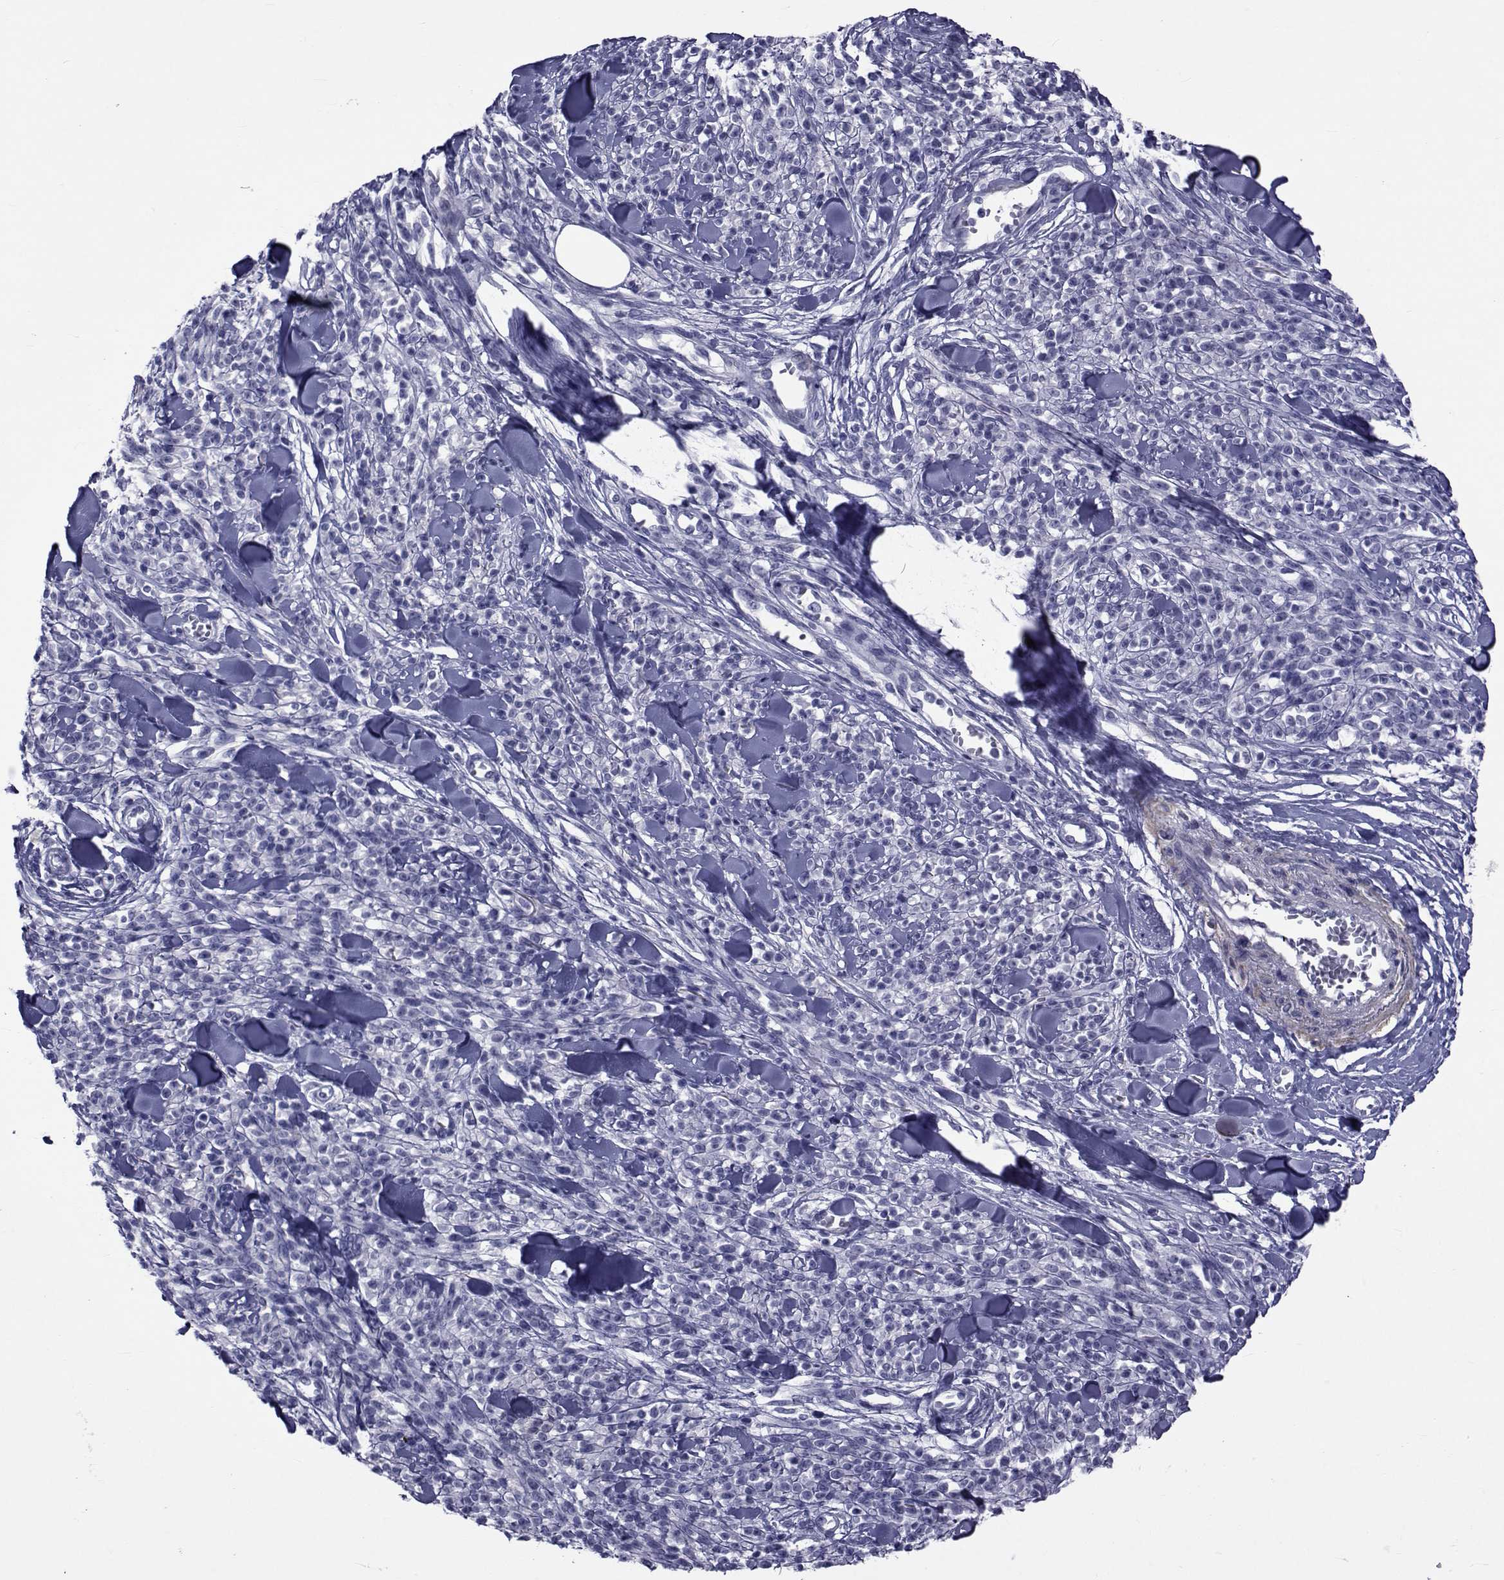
{"staining": {"intensity": "negative", "quantity": "none", "location": "none"}, "tissue": "melanoma", "cell_type": "Tumor cells", "image_type": "cancer", "snomed": [{"axis": "morphology", "description": "Malignant melanoma, NOS"}, {"axis": "topography", "description": "Skin"}, {"axis": "topography", "description": "Skin of trunk"}], "caption": "Human malignant melanoma stained for a protein using immunohistochemistry (IHC) displays no expression in tumor cells.", "gene": "GKAP1", "patient": {"sex": "male", "age": 74}}